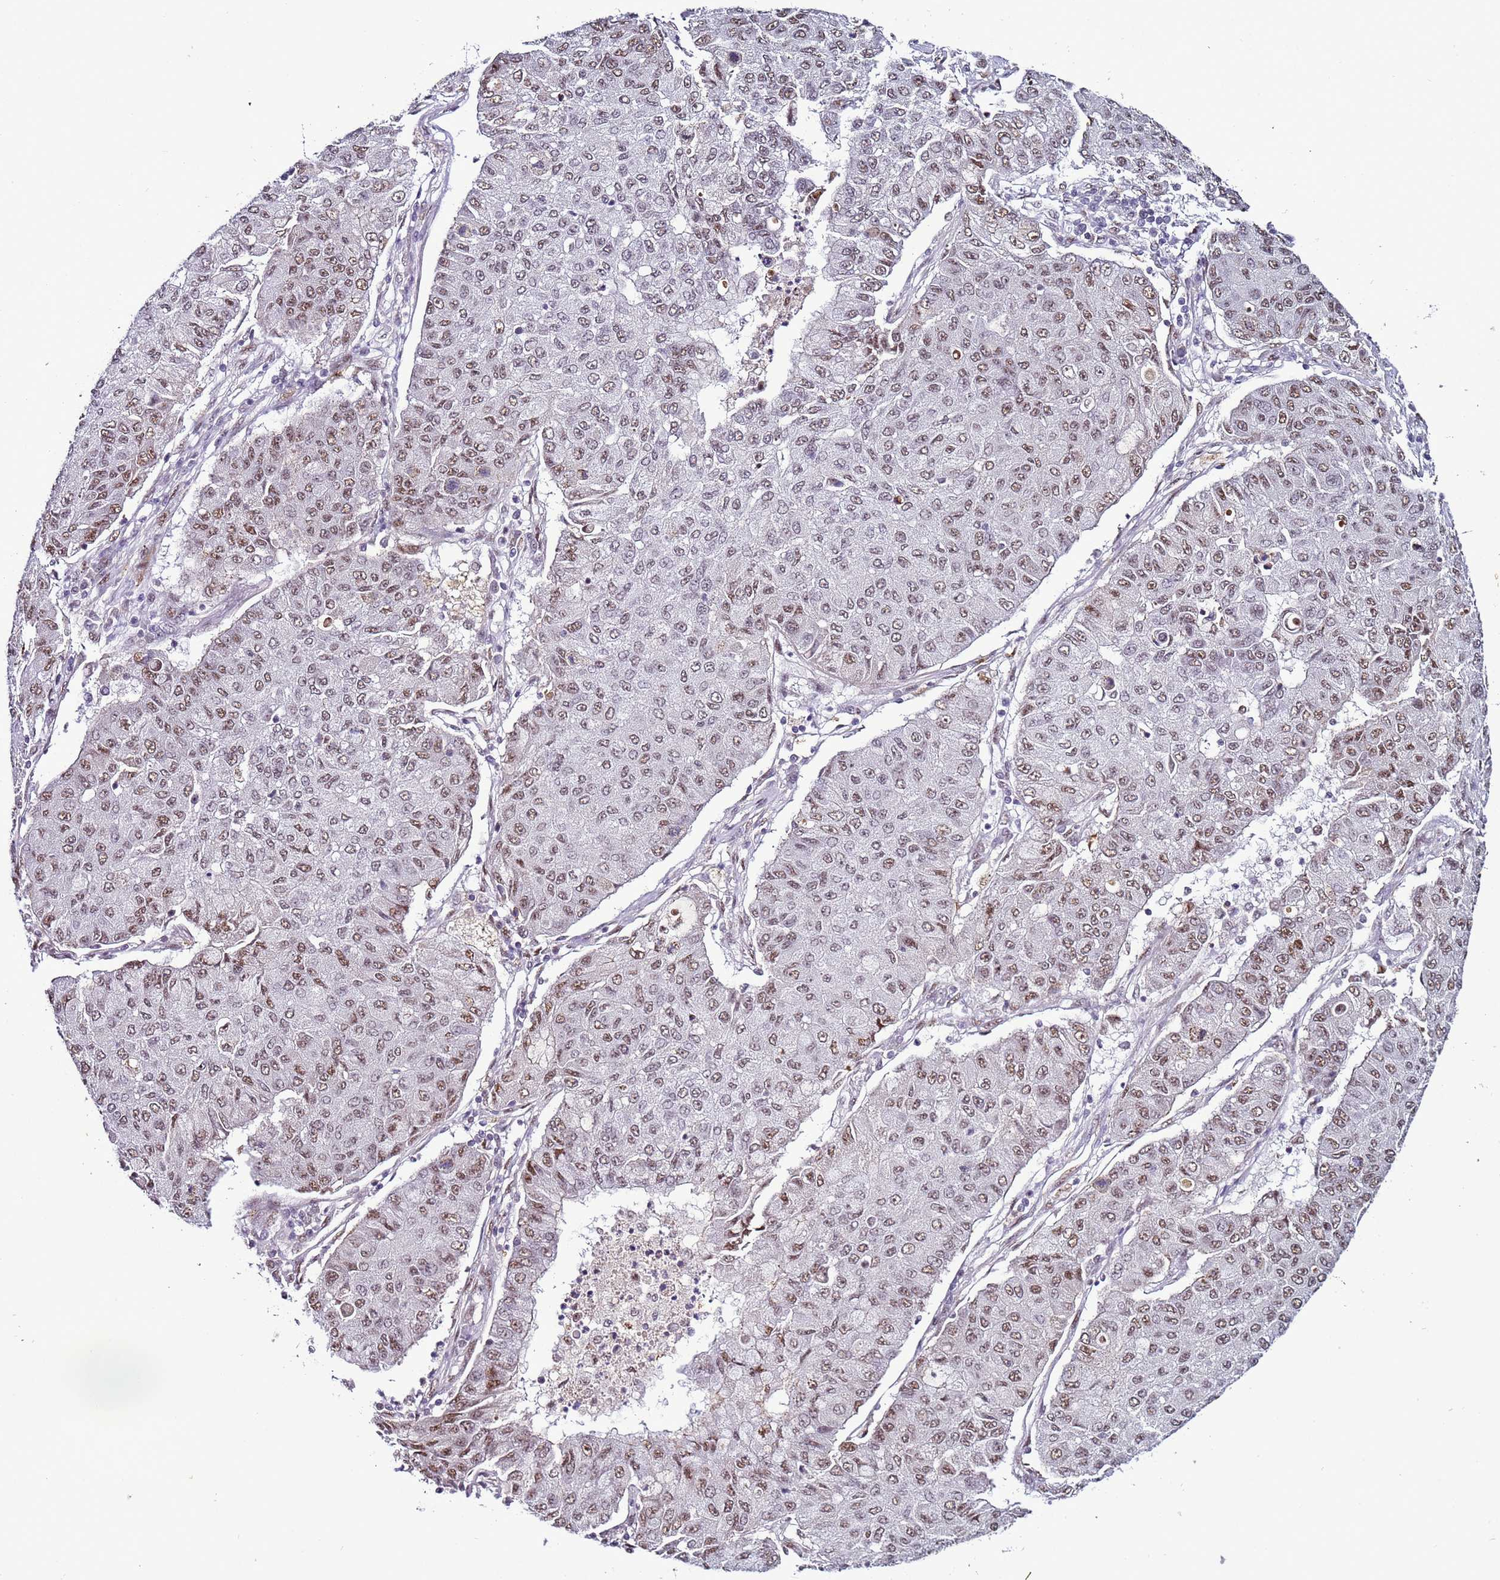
{"staining": {"intensity": "moderate", "quantity": ">75%", "location": "nuclear"}, "tissue": "lung cancer", "cell_type": "Tumor cells", "image_type": "cancer", "snomed": [{"axis": "morphology", "description": "Squamous cell carcinoma, NOS"}, {"axis": "topography", "description": "Lung"}], "caption": "Approximately >75% of tumor cells in human lung cancer (squamous cell carcinoma) reveal moderate nuclear protein positivity as visualized by brown immunohistochemical staining.", "gene": "PSMA7", "patient": {"sex": "male", "age": 74}}